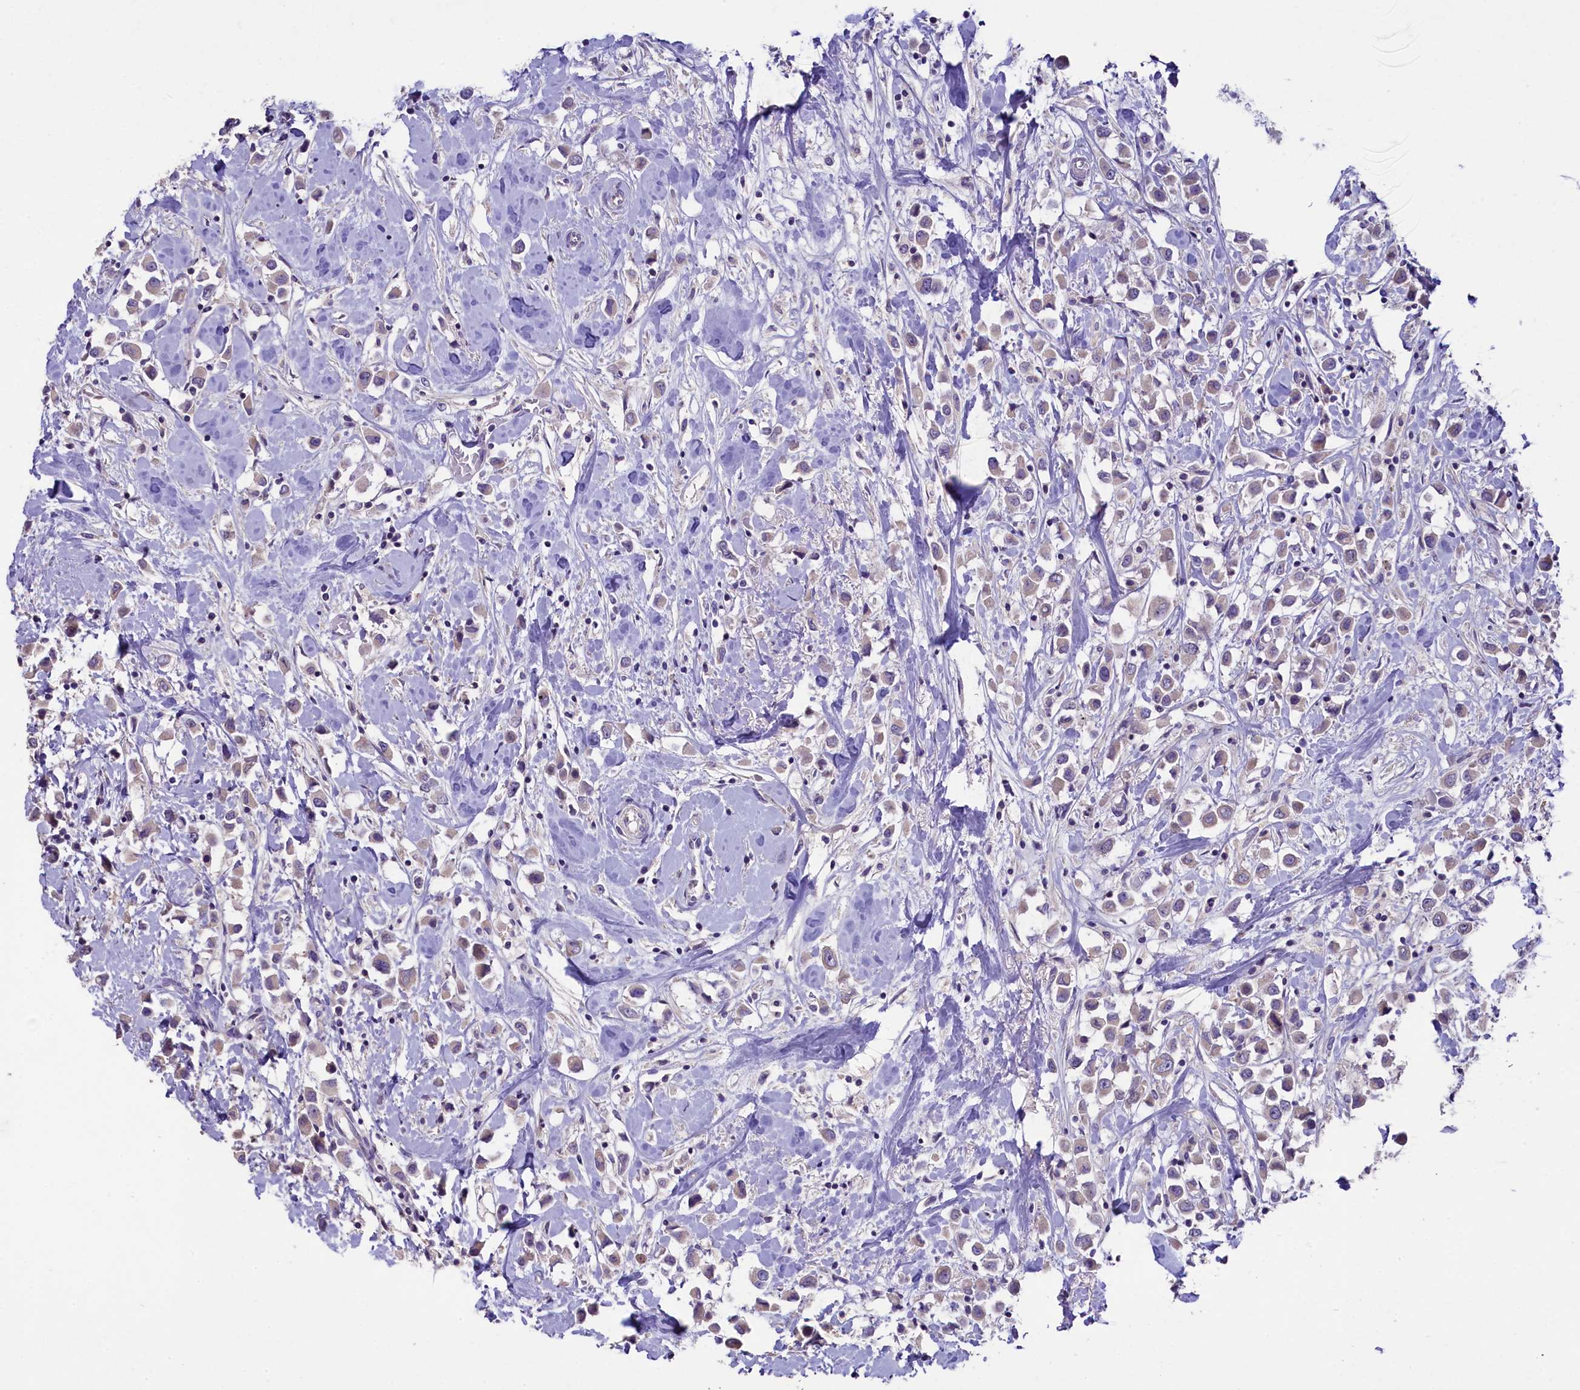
{"staining": {"intensity": "weak", "quantity": "25%-75%", "location": "cytoplasmic/membranous"}, "tissue": "breast cancer", "cell_type": "Tumor cells", "image_type": "cancer", "snomed": [{"axis": "morphology", "description": "Duct carcinoma"}, {"axis": "topography", "description": "Breast"}], "caption": "DAB immunohistochemical staining of human breast infiltrating ductal carcinoma shows weak cytoplasmic/membranous protein positivity in about 25%-75% of tumor cells. (IHC, brightfield microscopy, high magnification).", "gene": "CD99L2", "patient": {"sex": "female", "age": 61}}